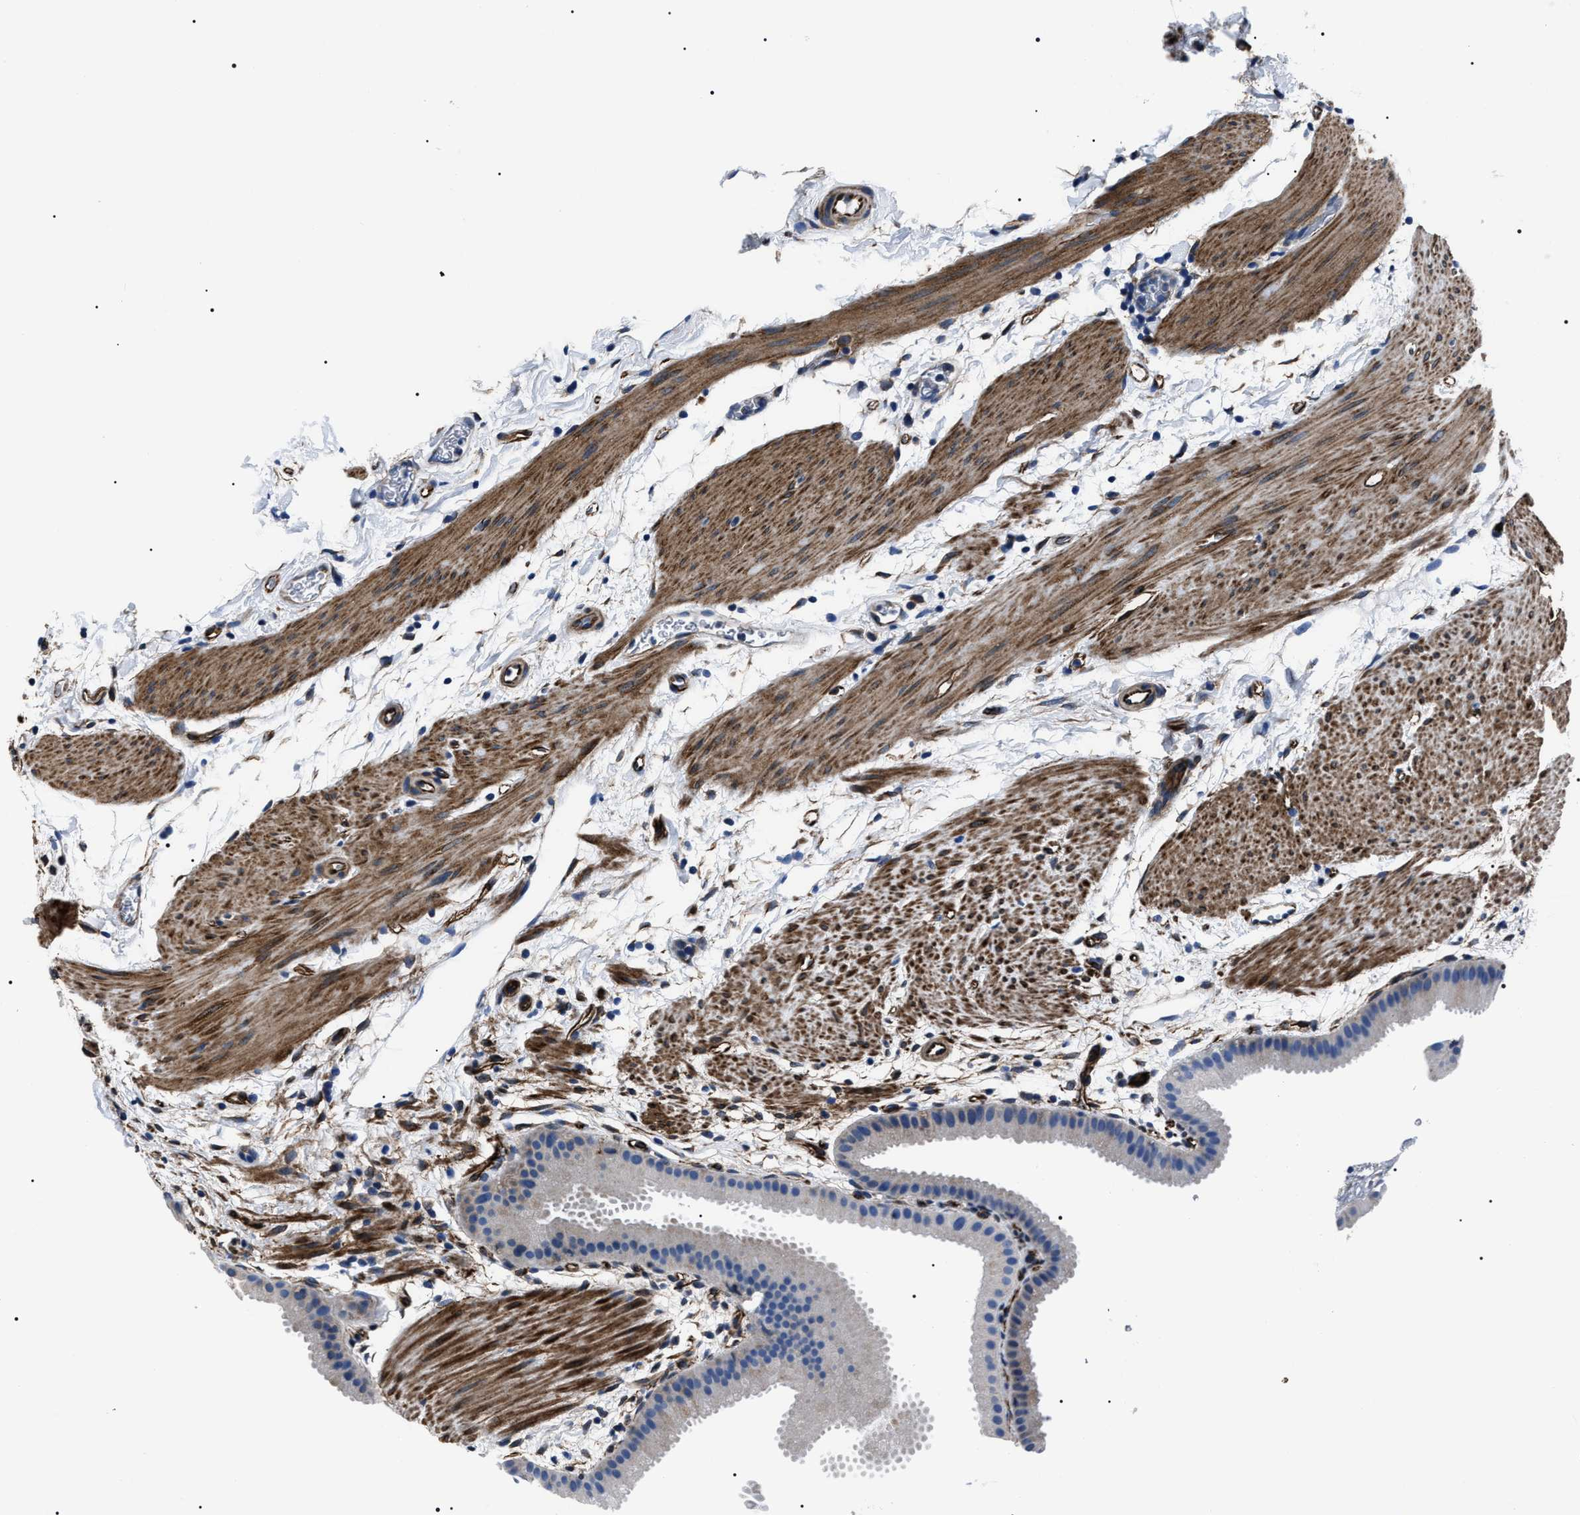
{"staining": {"intensity": "negative", "quantity": "none", "location": "none"}, "tissue": "gallbladder", "cell_type": "Glandular cells", "image_type": "normal", "snomed": [{"axis": "morphology", "description": "Normal tissue, NOS"}, {"axis": "topography", "description": "Gallbladder"}], "caption": "Immunohistochemistry (IHC) photomicrograph of unremarkable gallbladder: gallbladder stained with DAB (3,3'-diaminobenzidine) reveals no significant protein staining in glandular cells.", "gene": "BAG2", "patient": {"sex": "female", "age": 64}}